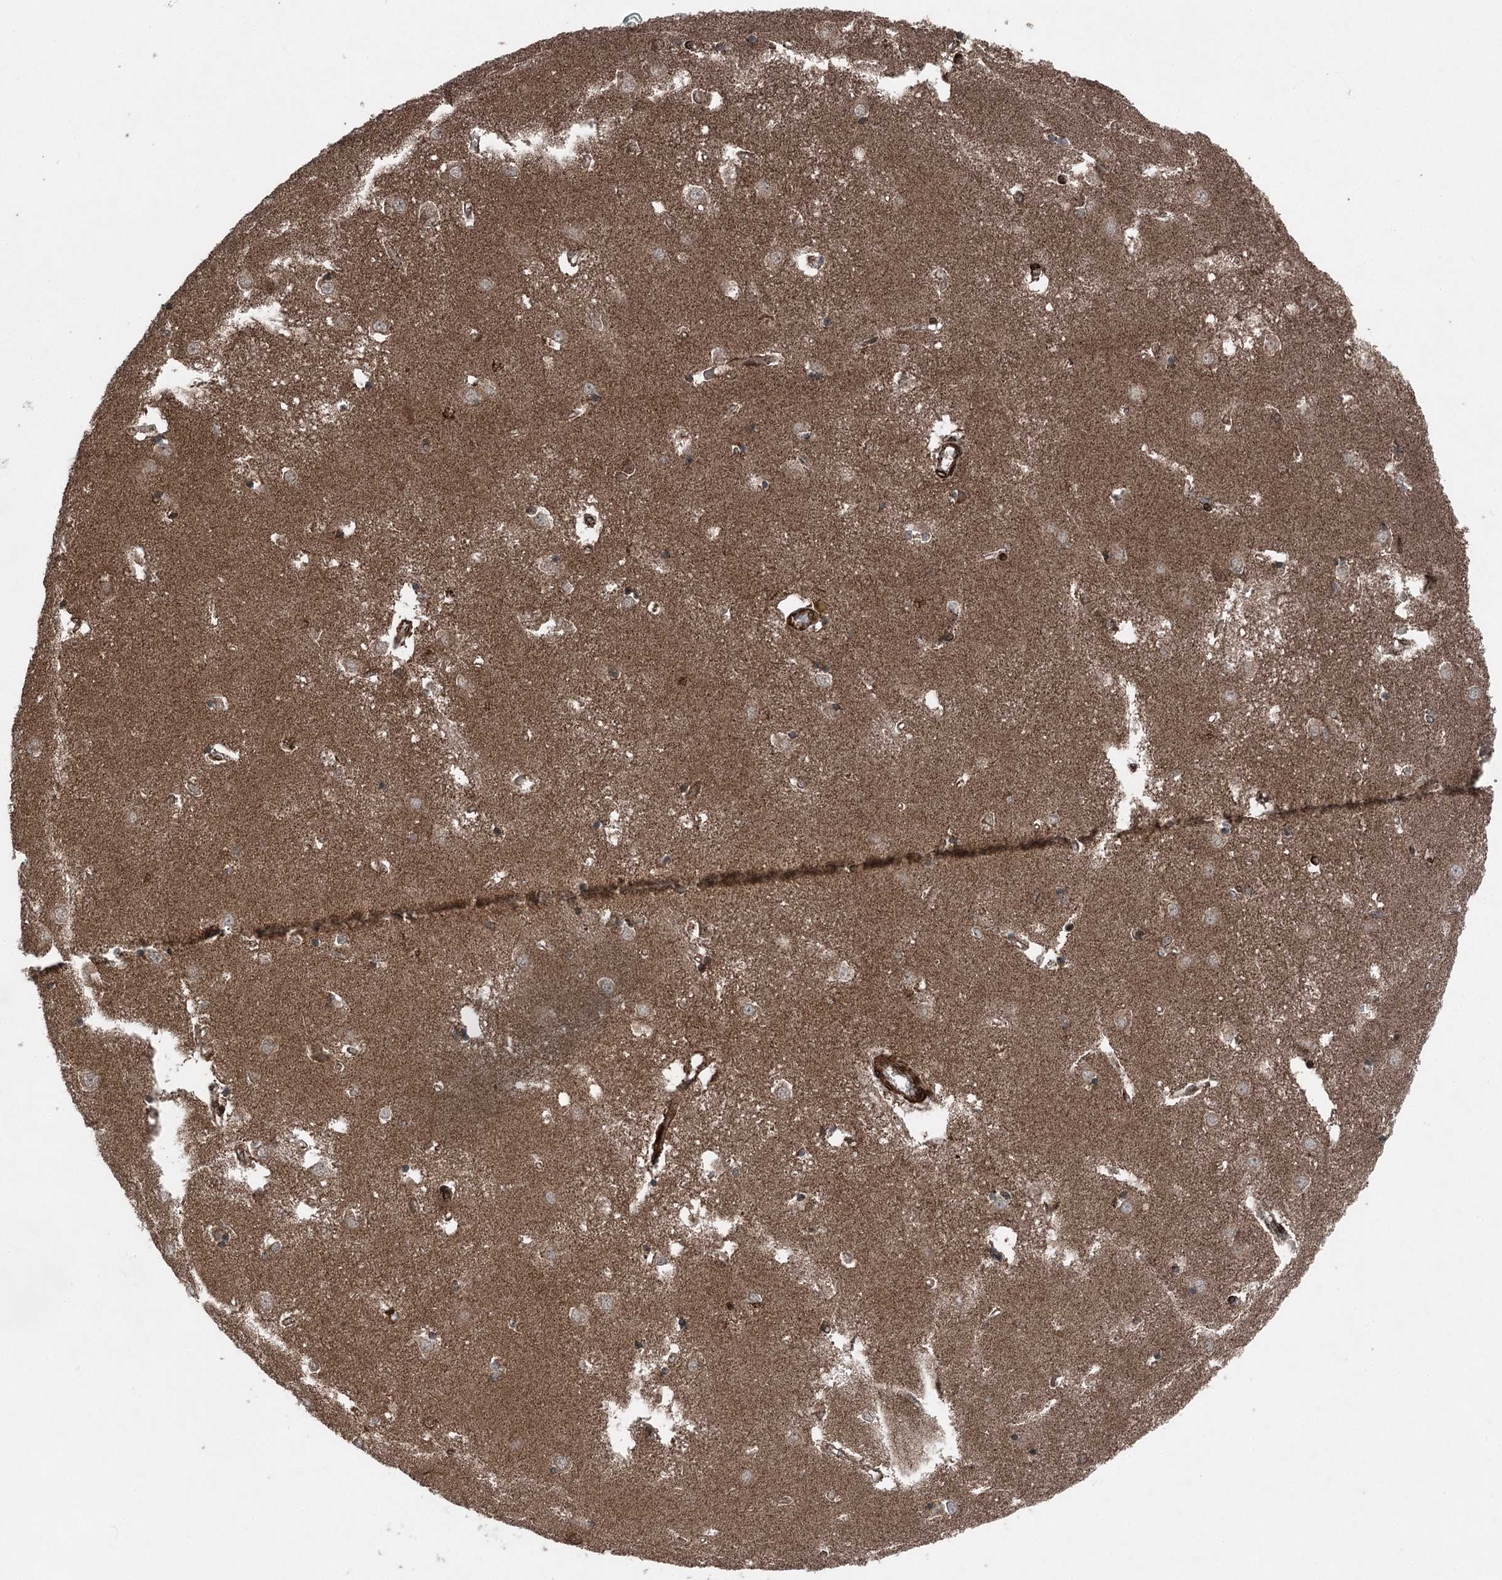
{"staining": {"intensity": "strong", "quantity": "<25%", "location": "cytoplasmic/membranous"}, "tissue": "caudate", "cell_type": "Glial cells", "image_type": "normal", "snomed": [{"axis": "morphology", "description": "Normal tissue, NOS"}, {"axis": "topography", "description": "Lateral ventricle wall"}], "caption": "The histopathology image displays immunohistochemical staining of normal caudate. There is strong cytoplasmic/membranous expression is identified in approximately <25% of glial cells.", "gene": "BCKDHA", "patient": {"sex": "male", "age": 45}}